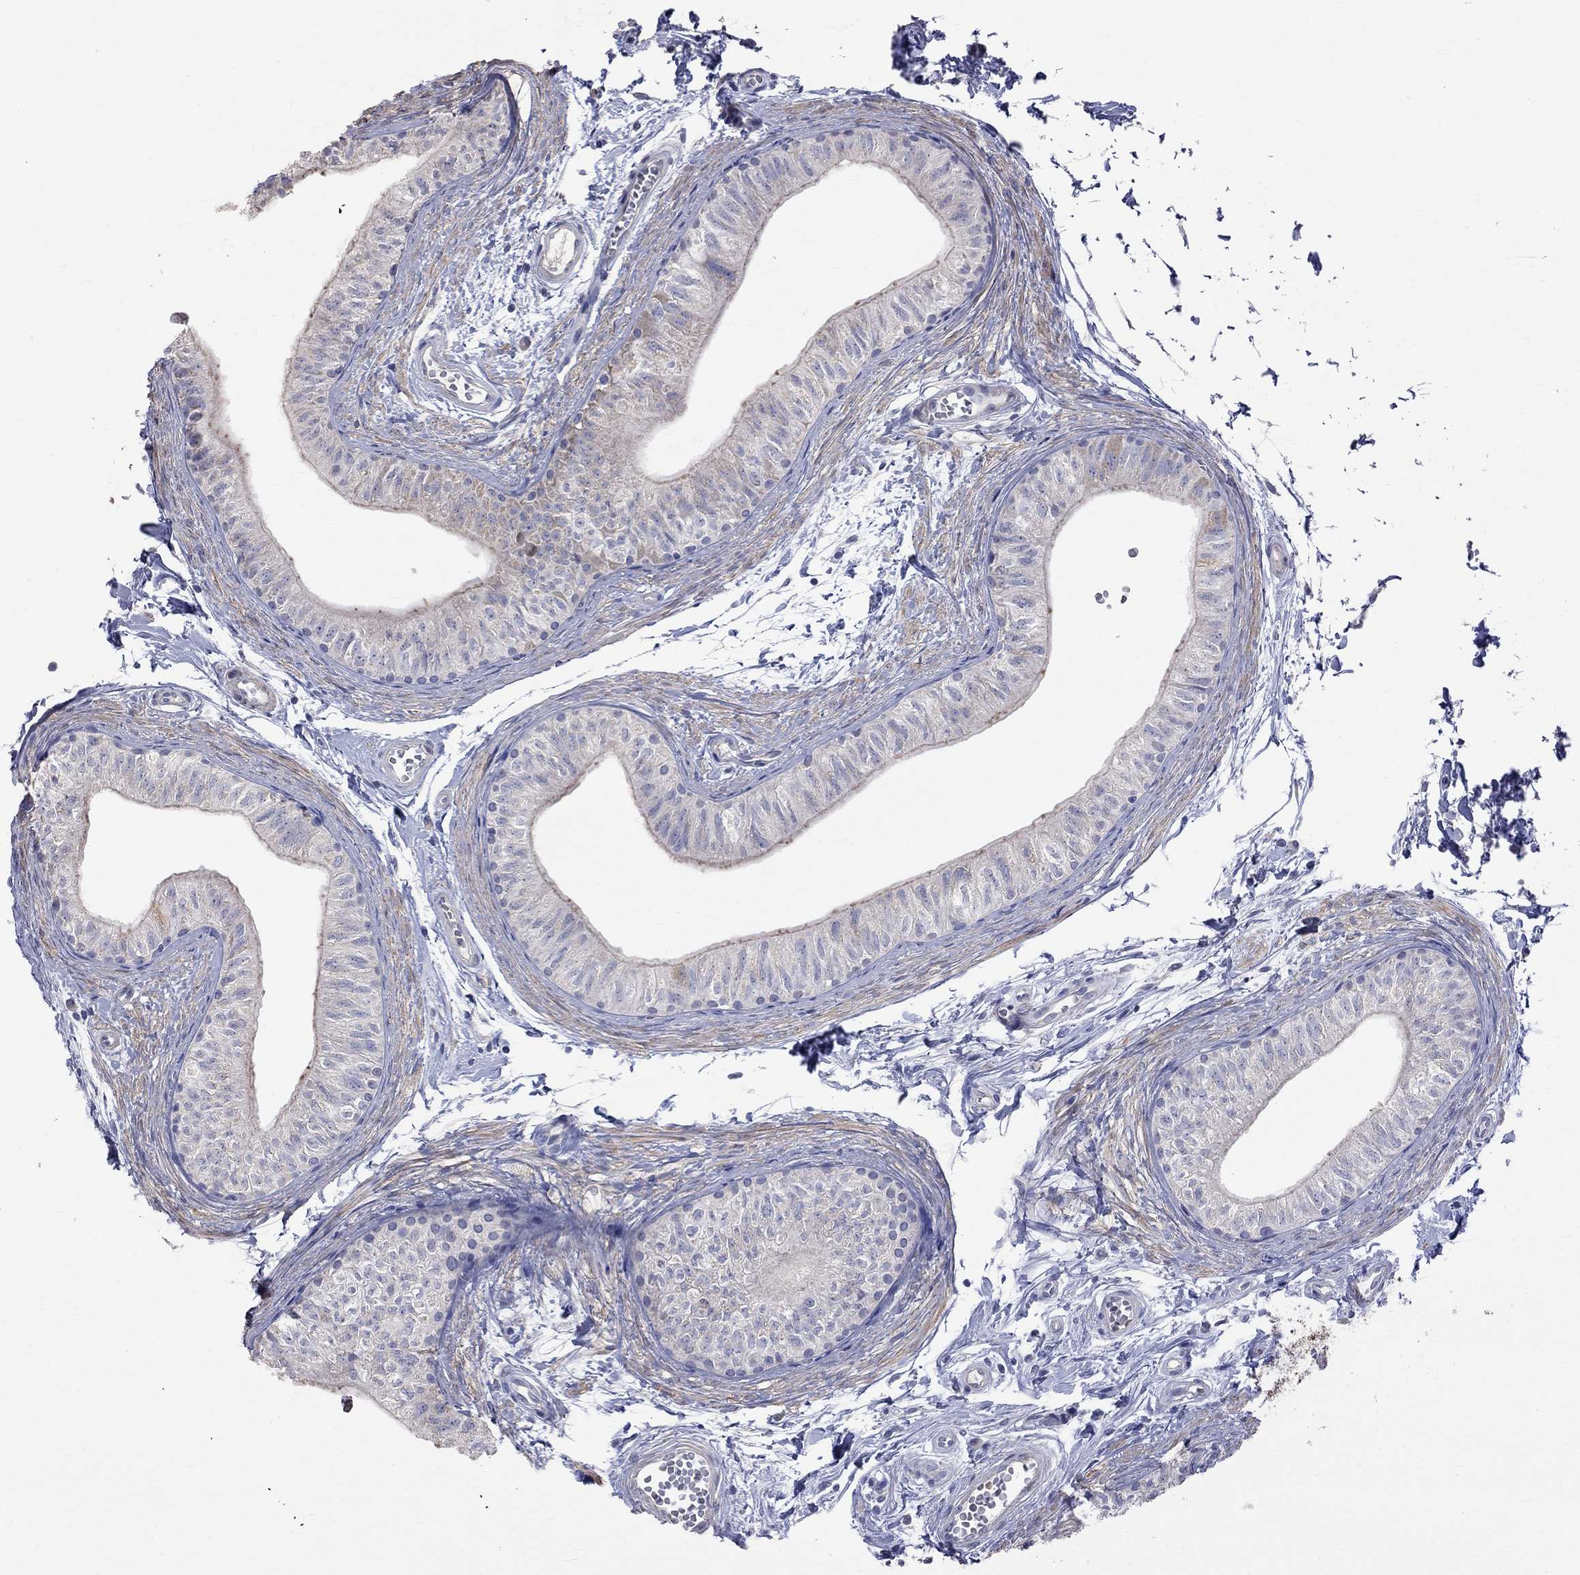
{"staining": {"intensity": "negative", "quantity": "none", "location": "none"}, "tissue": "epididymis", "cell_type": "Glandular cells", "image_type": "normal", "snomed": [{"axis": "morphology", "description": "Normal tissue, NOS"}, {"axis": "topography", "description": "Epididymis"}], "caption": "DAB immunohistochemical staining of unremarkable epididymis demonstrates no significant staining in glandular cells. Brightfield microscopy of immunohistochemistry stained with DAB (brown) and hematoxylin (blue), captured at high magnification.", "gene": "CKAP2", "patient": {"sex": "male", "age": 22}}